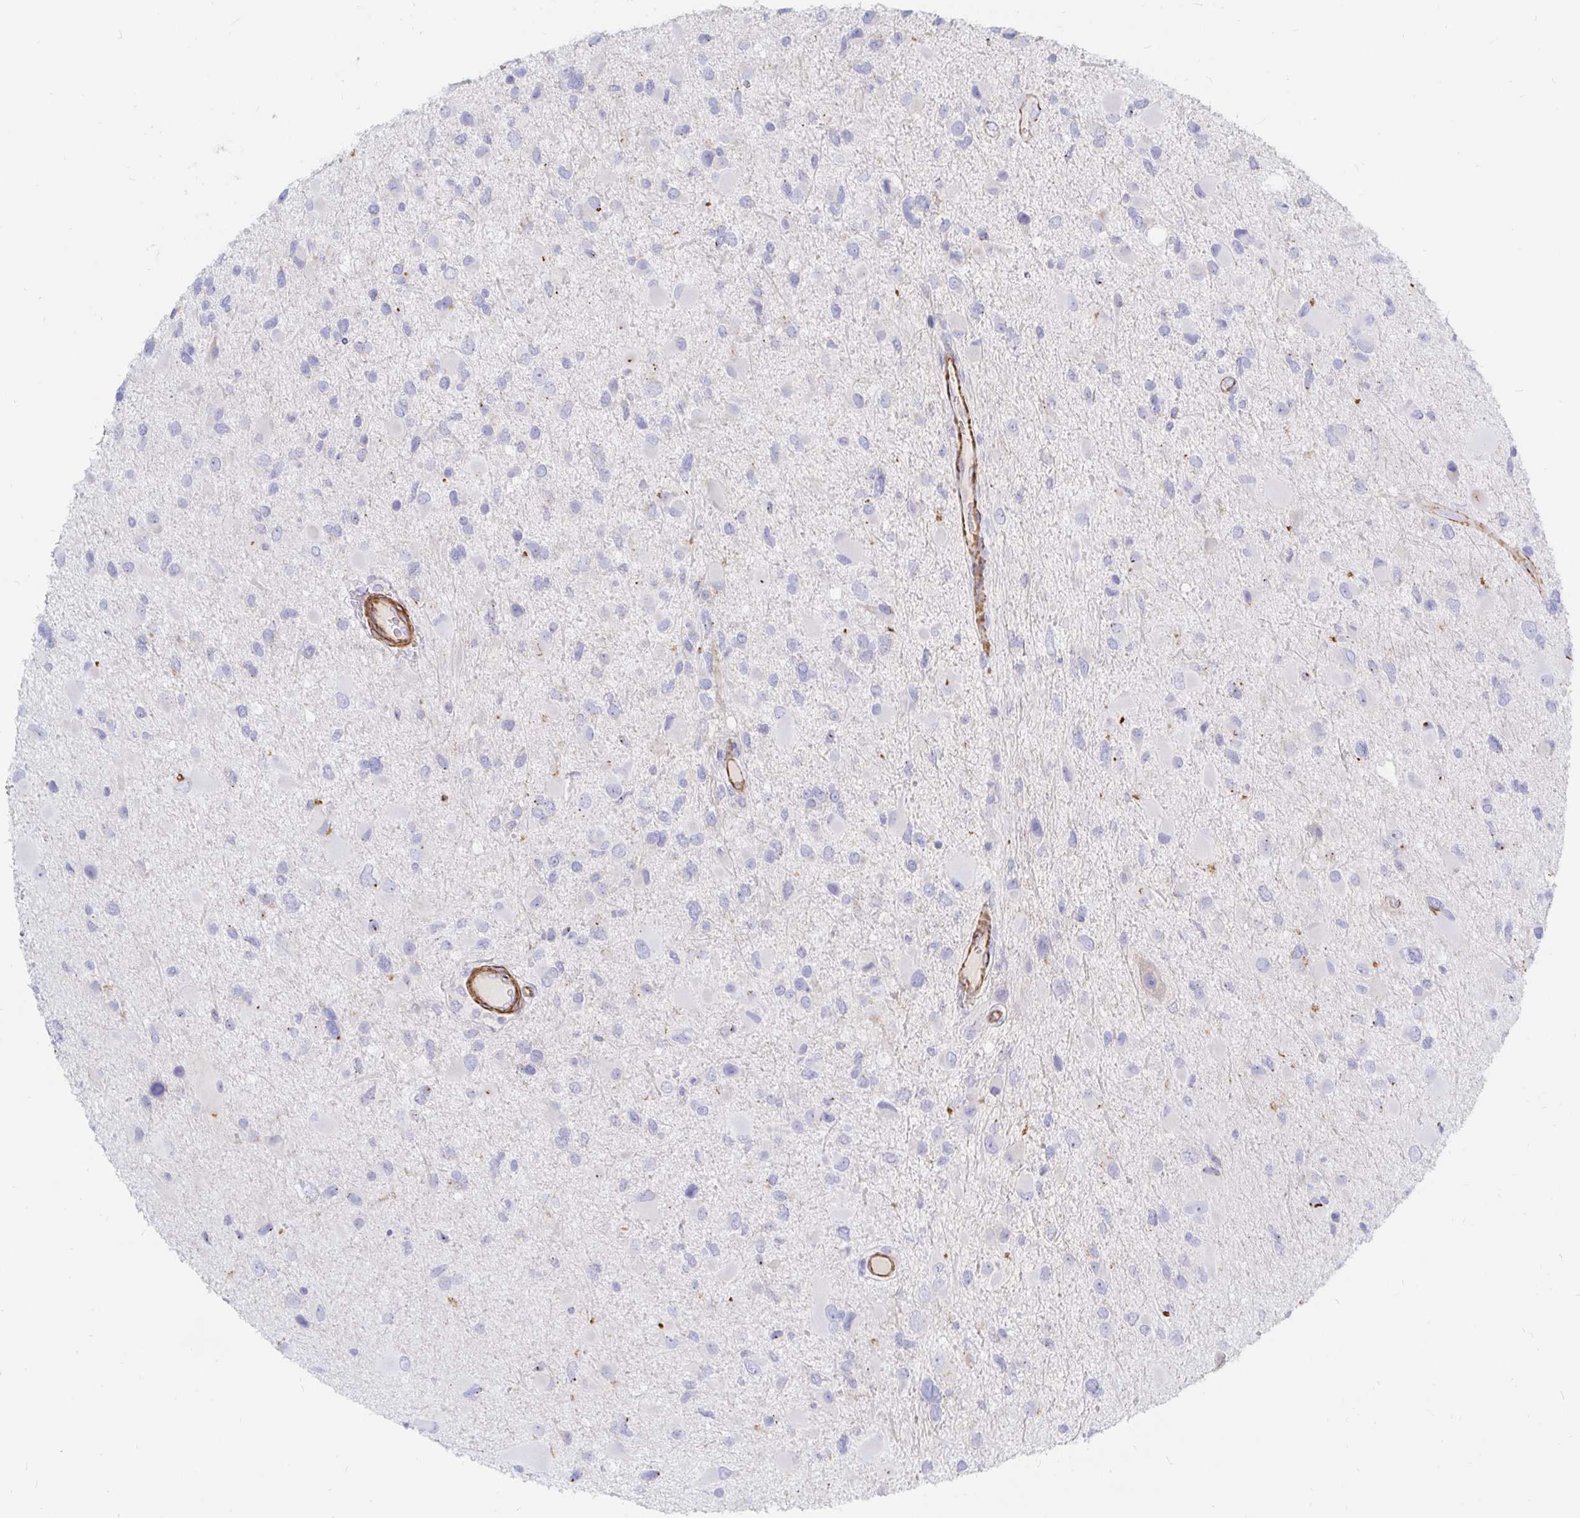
{"staining": {"intensity": "negative", "quantity": "none", "location": "none"}, "tissue": "glioma", "cell_type": "Tumor cells", "image_type": "cancer", "snomed": [{"axis": "morphology", "description": "Glioma, malignant, Low grade"}, {"axis": "topography", "description": "Brain"}], "caption": "This photomicrograph is of glioma stained with immunohistochemistry (IHC) to label a protein in brown with the nuclei are counter-stained blue. There is no positivity in tumor cells.", "gene": "COX16", "patient": {"sex": "female", "age": 32}}